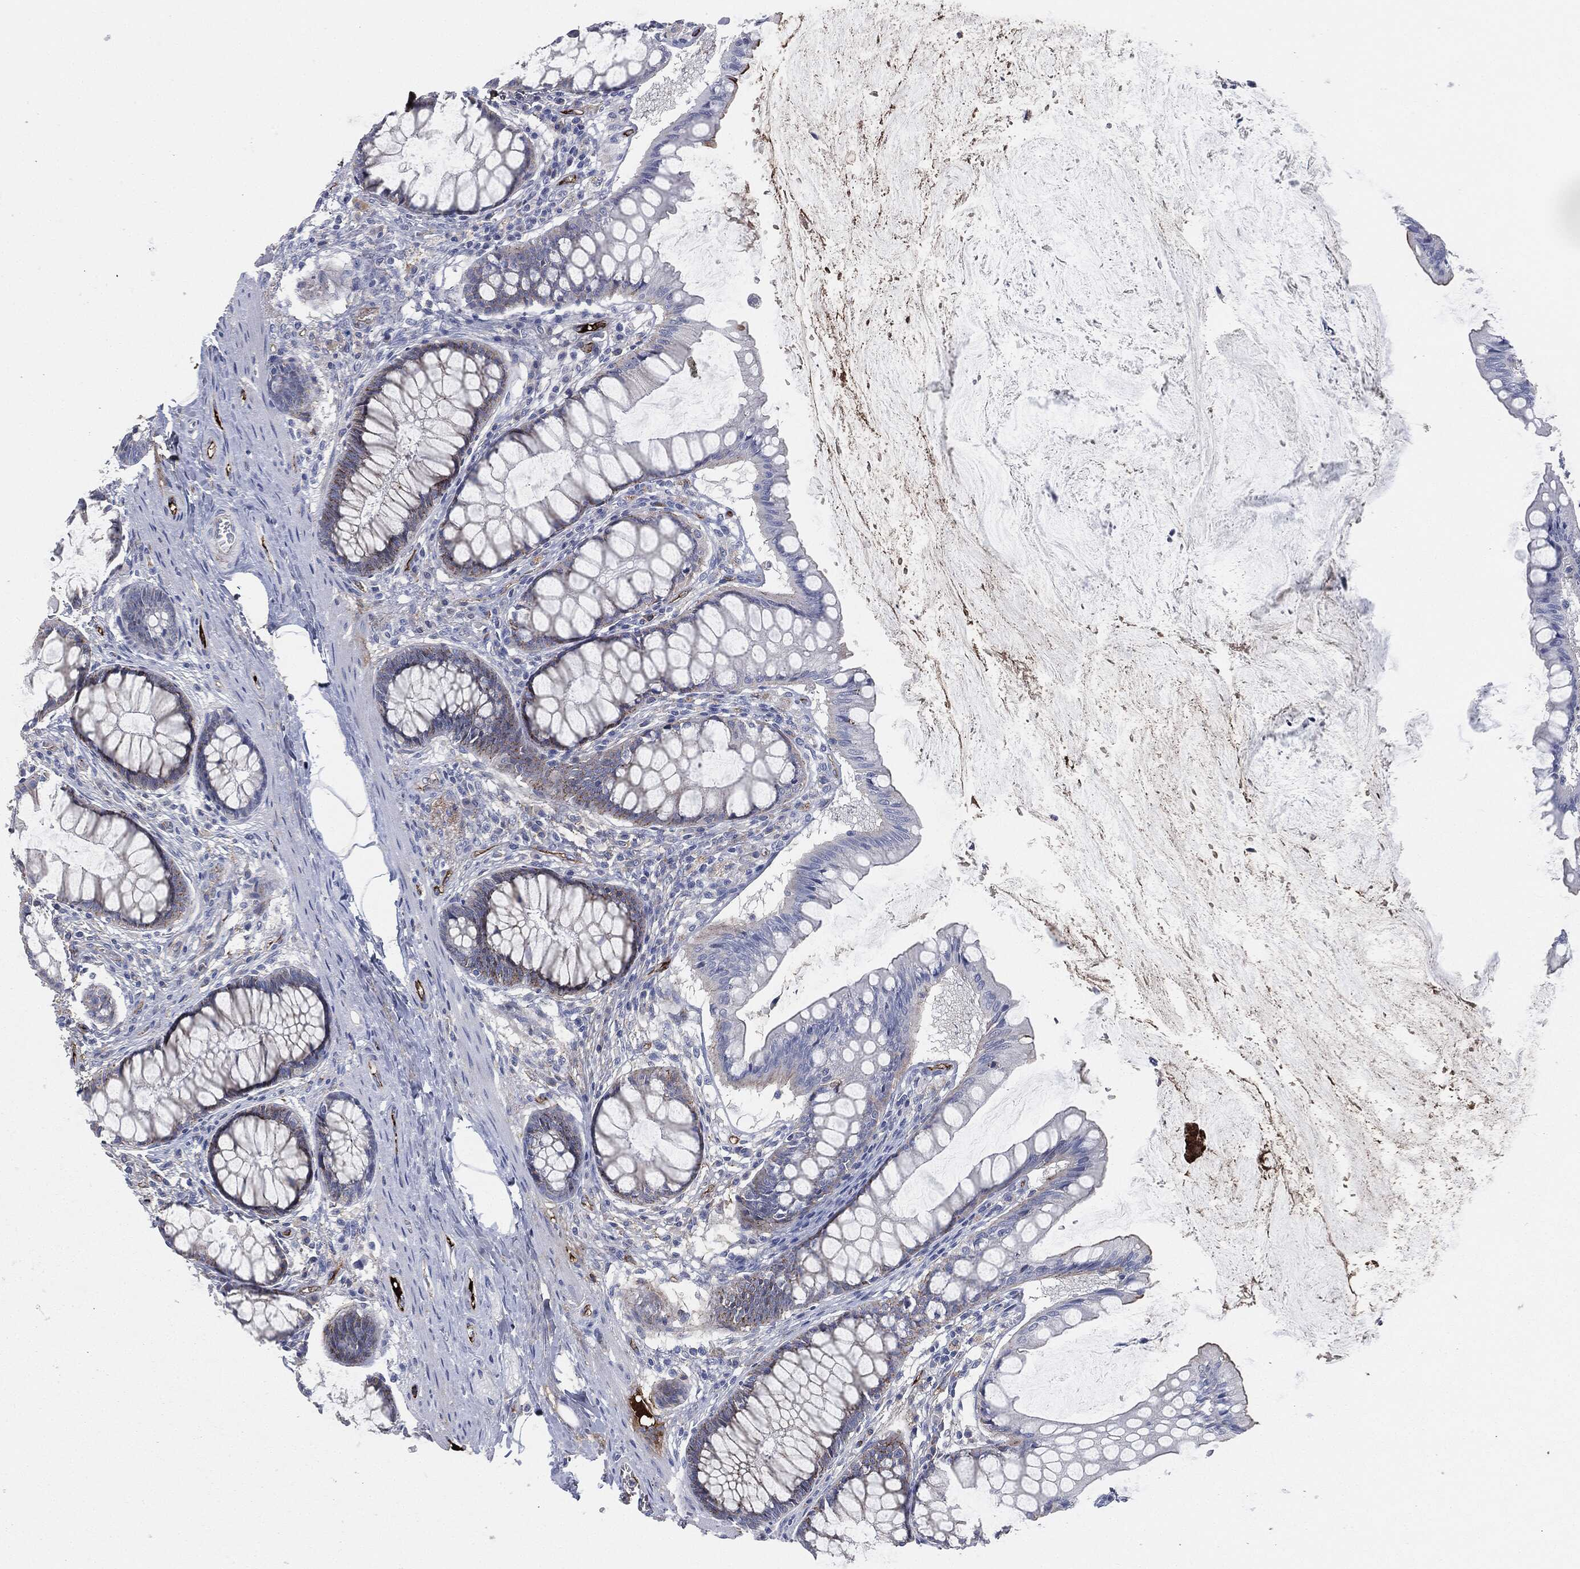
{"staining": {"intensity": "strong", "quantity": "25%-75%", "location": "cytoplasmic/membranous"}, "tissue": "colon", "cell_type": "Endothelial cells", "image_type": "normal", "snomed": [{"axis": "morphology", "description": "Normal tissue, NOS"}, {"axis": "topography", "description": "Colon"}], "caption": "The micrograph reveals staining of unremarkable colon, revealing strong cytoplasmic/membranous protein positivity (brown color) within endothelial cells. Nuclei are stained in blue.", "gene": "APOB", "patient": {"sex": "female", "age": 65}}